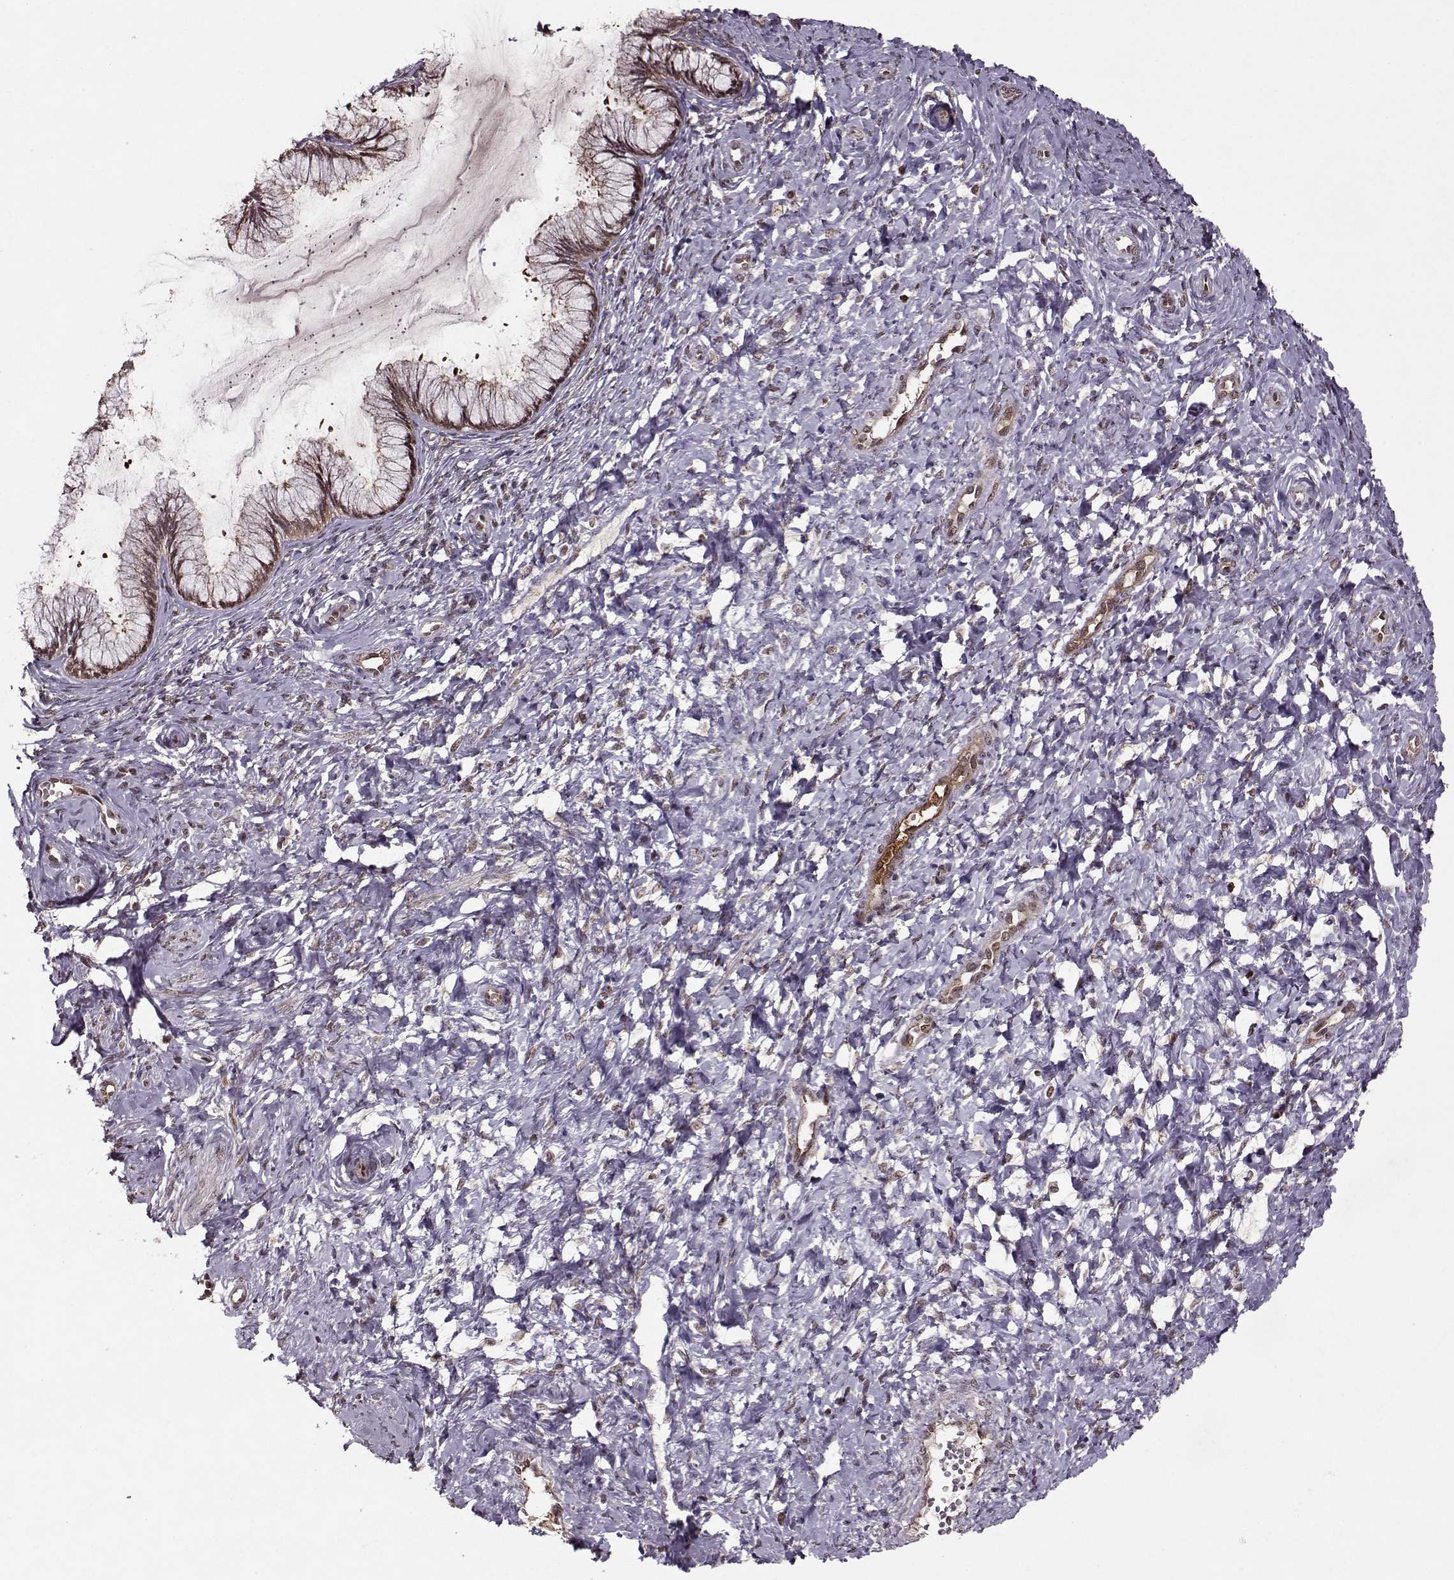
{"staining": {"intensity": "strong", "quantity": ">75%", "location": "nuclear"}, "tissue": "cervix", "cell_type": "Glandular cells", "image_type": "normal", "snomed": [{"axis": "morphology", "description": "Normal tissue, NOS"}, {"axis": "topography", "description": "Cervix"}], "caption": "IHC of unremarkable human cervix demonstrates high levels of strong nuclear positivity in approximately >75% of glandular cells. The staining is performed using DAB brown chromogen to label protein expression. The nuclei are counter-stained blue using hematoxylin.", "gene": "PSMA7", "patient": {"sex": "female", "age": 37}}